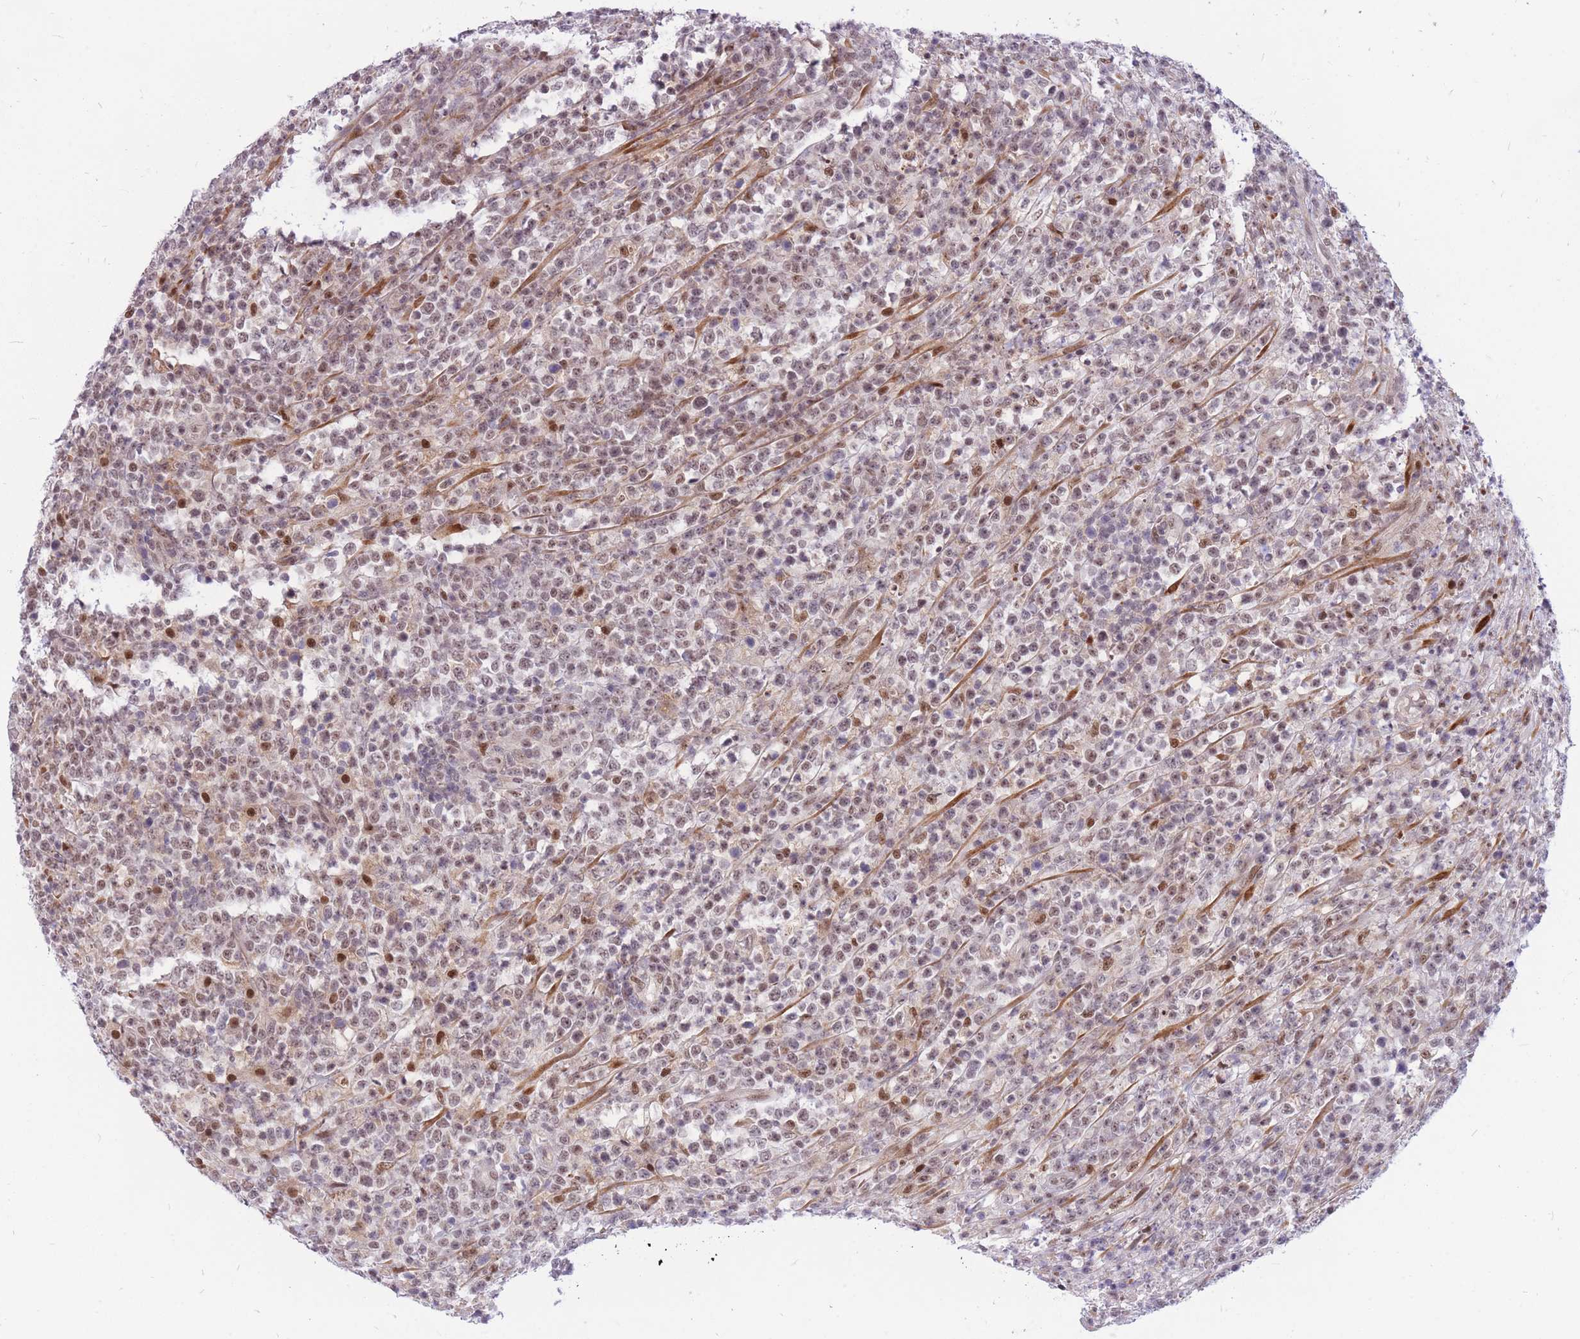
{"staining": {"intensity": "moderate", "quantity": "<25%", "location": "nuclear"}, "tissue": "lymphoma", "cell_type": "Tumor cells", "image_type": "cancer", "snomed": [{"axis": "morphology", "description": "Malignant lymphoma, non-Hodgkin's type, High grade"}, {"axis": "topography", "description": "Colon"}], "caption": "Immunohistochemistry (IHC) (DAB (3,3'-diaminobenzidine)) staining of lymphoma exhibits moderate nuclear protein positivity in about <25% of tumor cells.", "gene": "ERCC2", "patient": {"sex": "female", "age": 53}}